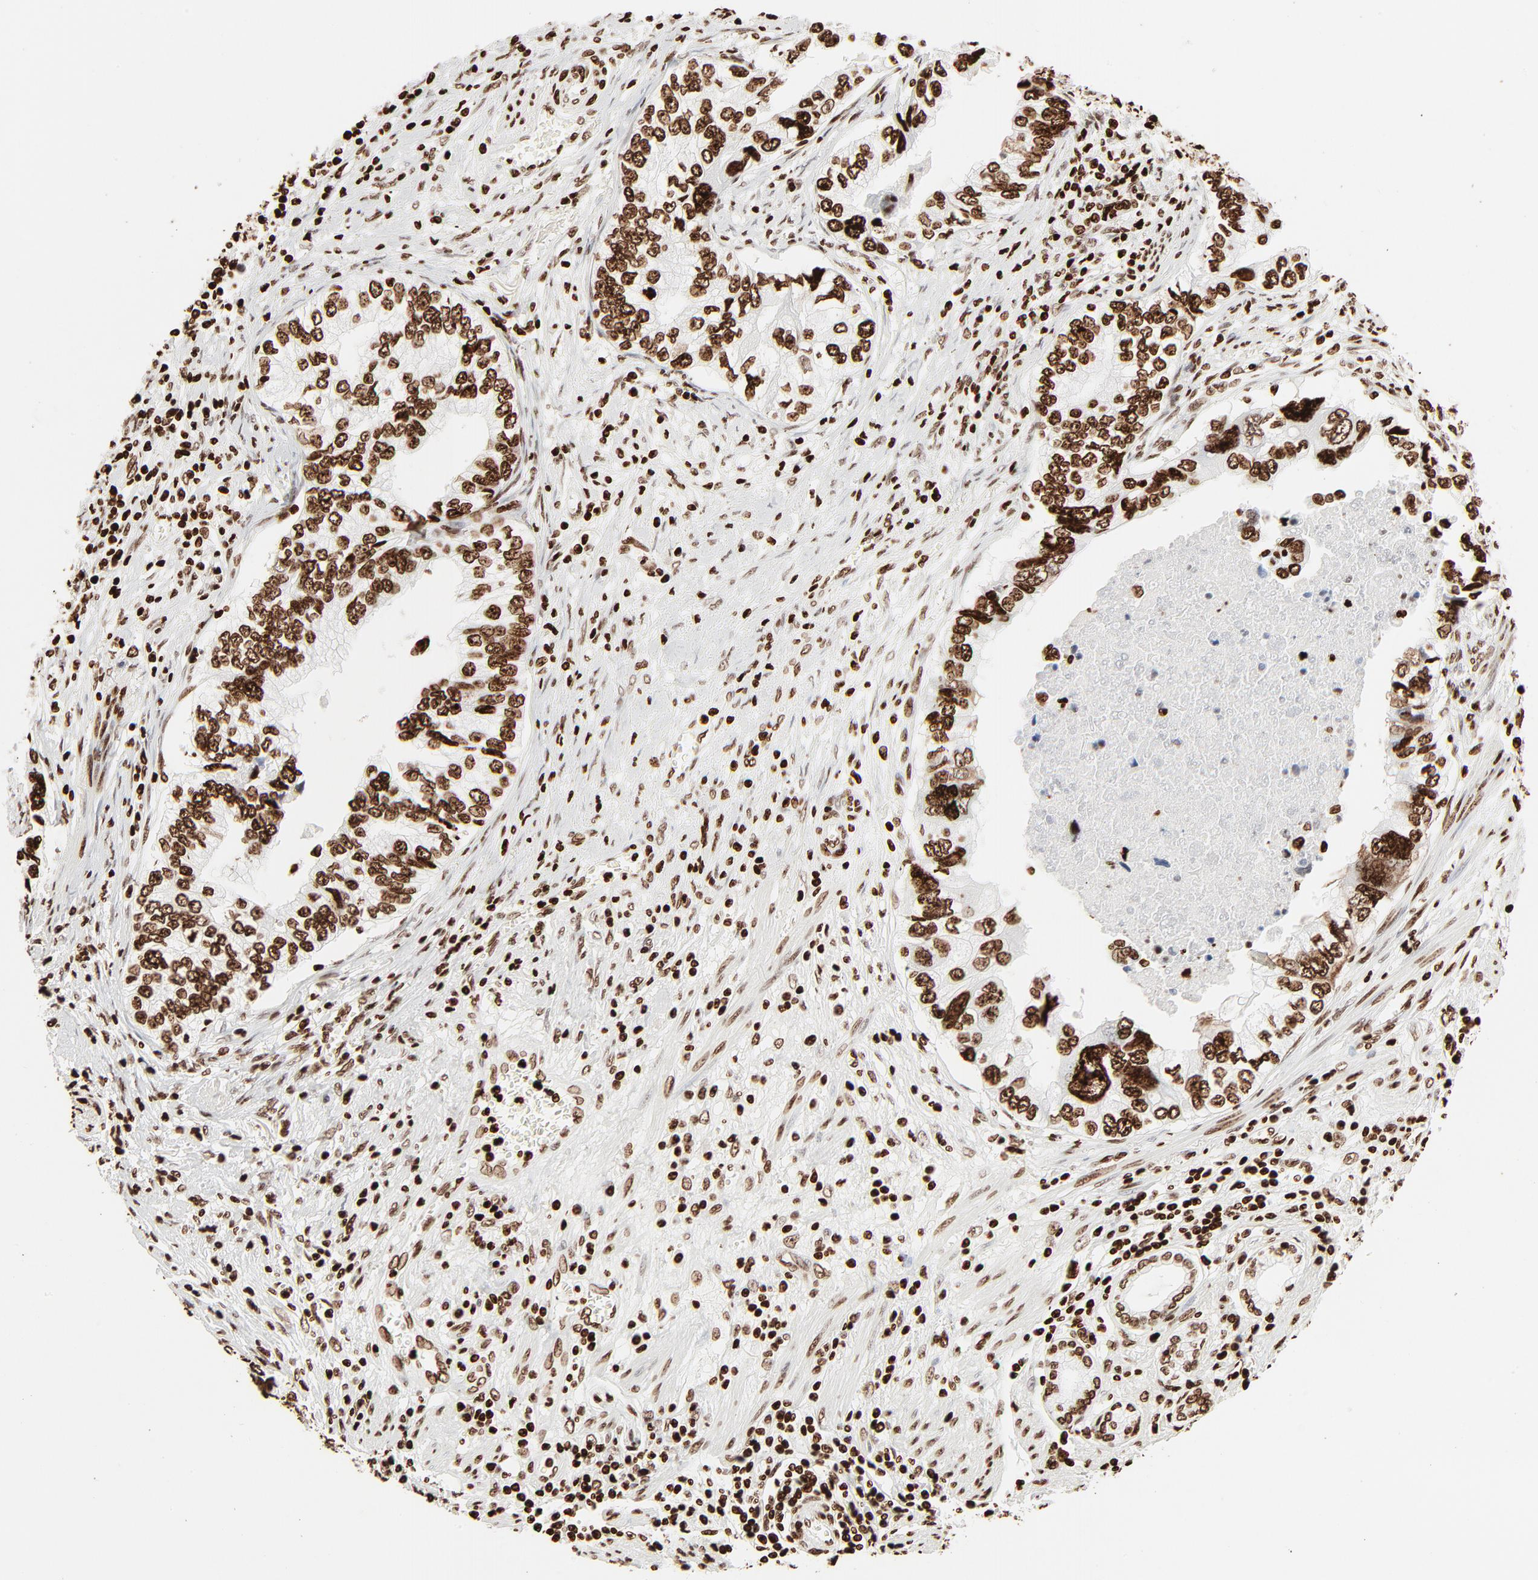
{"staining": {"intensity": "strong", "quantity": ">75%", "location": "cytoplasmic/membranous,nuclear"}, "tissue": "stomach cancer", "cell_type": "Tumor cells", "image_type": "cancer", "snomed": [{"axis": "morphology", "description": "Adenocarcinoma, NOS"}, {"axis": "topography", "description": "Pancreas"}, {"axis": "topography", "description": "Stomach, upper"}], "caption": "Adenocarcinoma (stomach) tissue displays strong cytoplasmic/membranous and nuclear staining in about >75% of tumor cells The staining was performed using DAB, with brown indicating positive protein expression. Nuclei are stained blue with hematoxylin.", "gene": "HMGB2", "patient": {"sex": "male", "age": 77}}